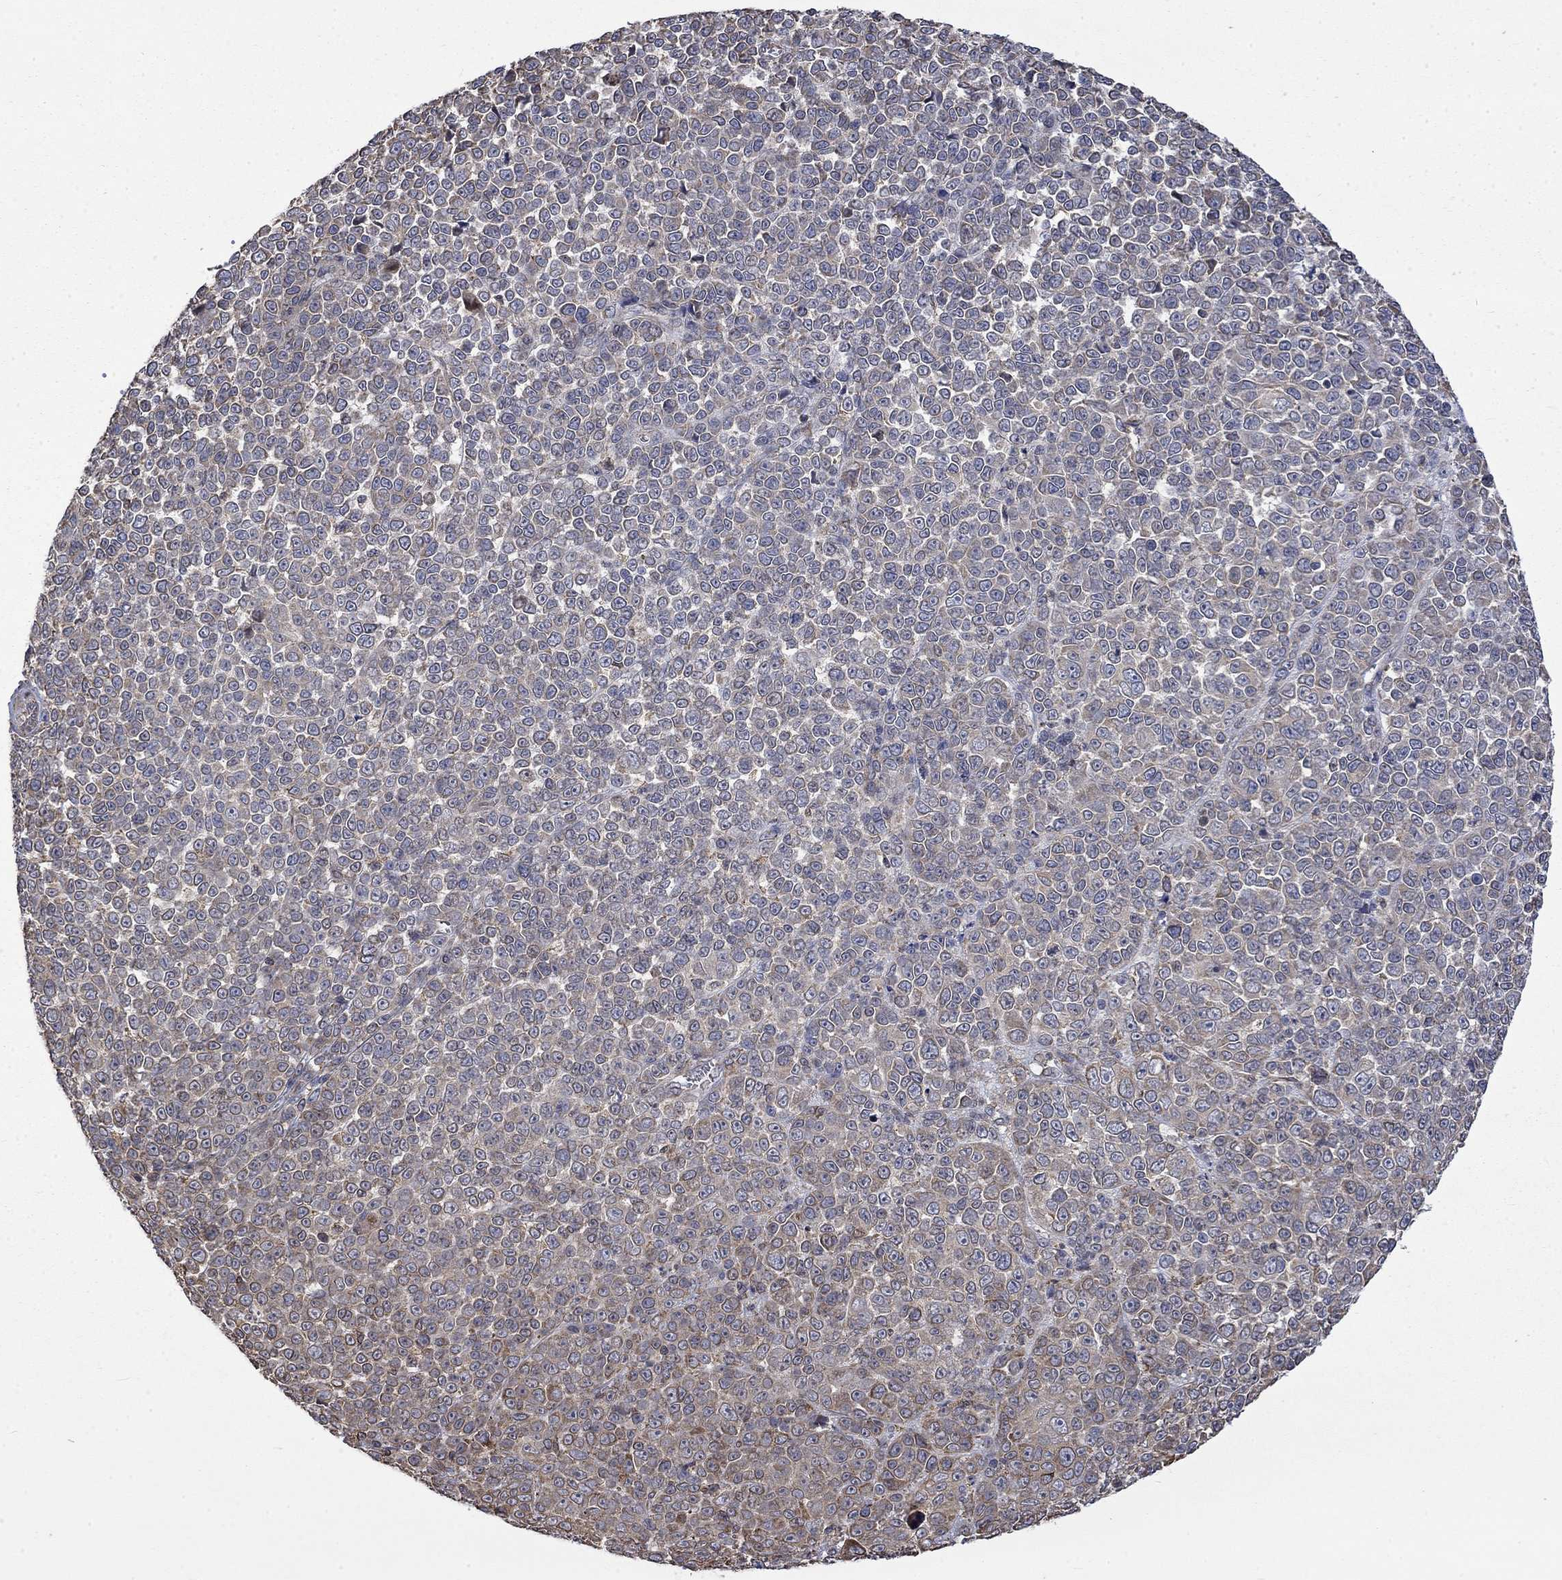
{"staining": {"intensity": "negative", "quantity": "none", "location": "none"}, "tissue": "melanoma", "cell_type": "Tumor cells", "image_type": "cancer", "snomed": [{"axis": "morphology", "description": "Malignant melanoma, NOS"}, {"axis": "topography", "description": "Skin"}], "caption": "Immunohistochemical staining of melanoma demonstrates no significant expression in tumor cells.", "gene": "ESRRA", "patient": {"sex": "female", "age": 95}}